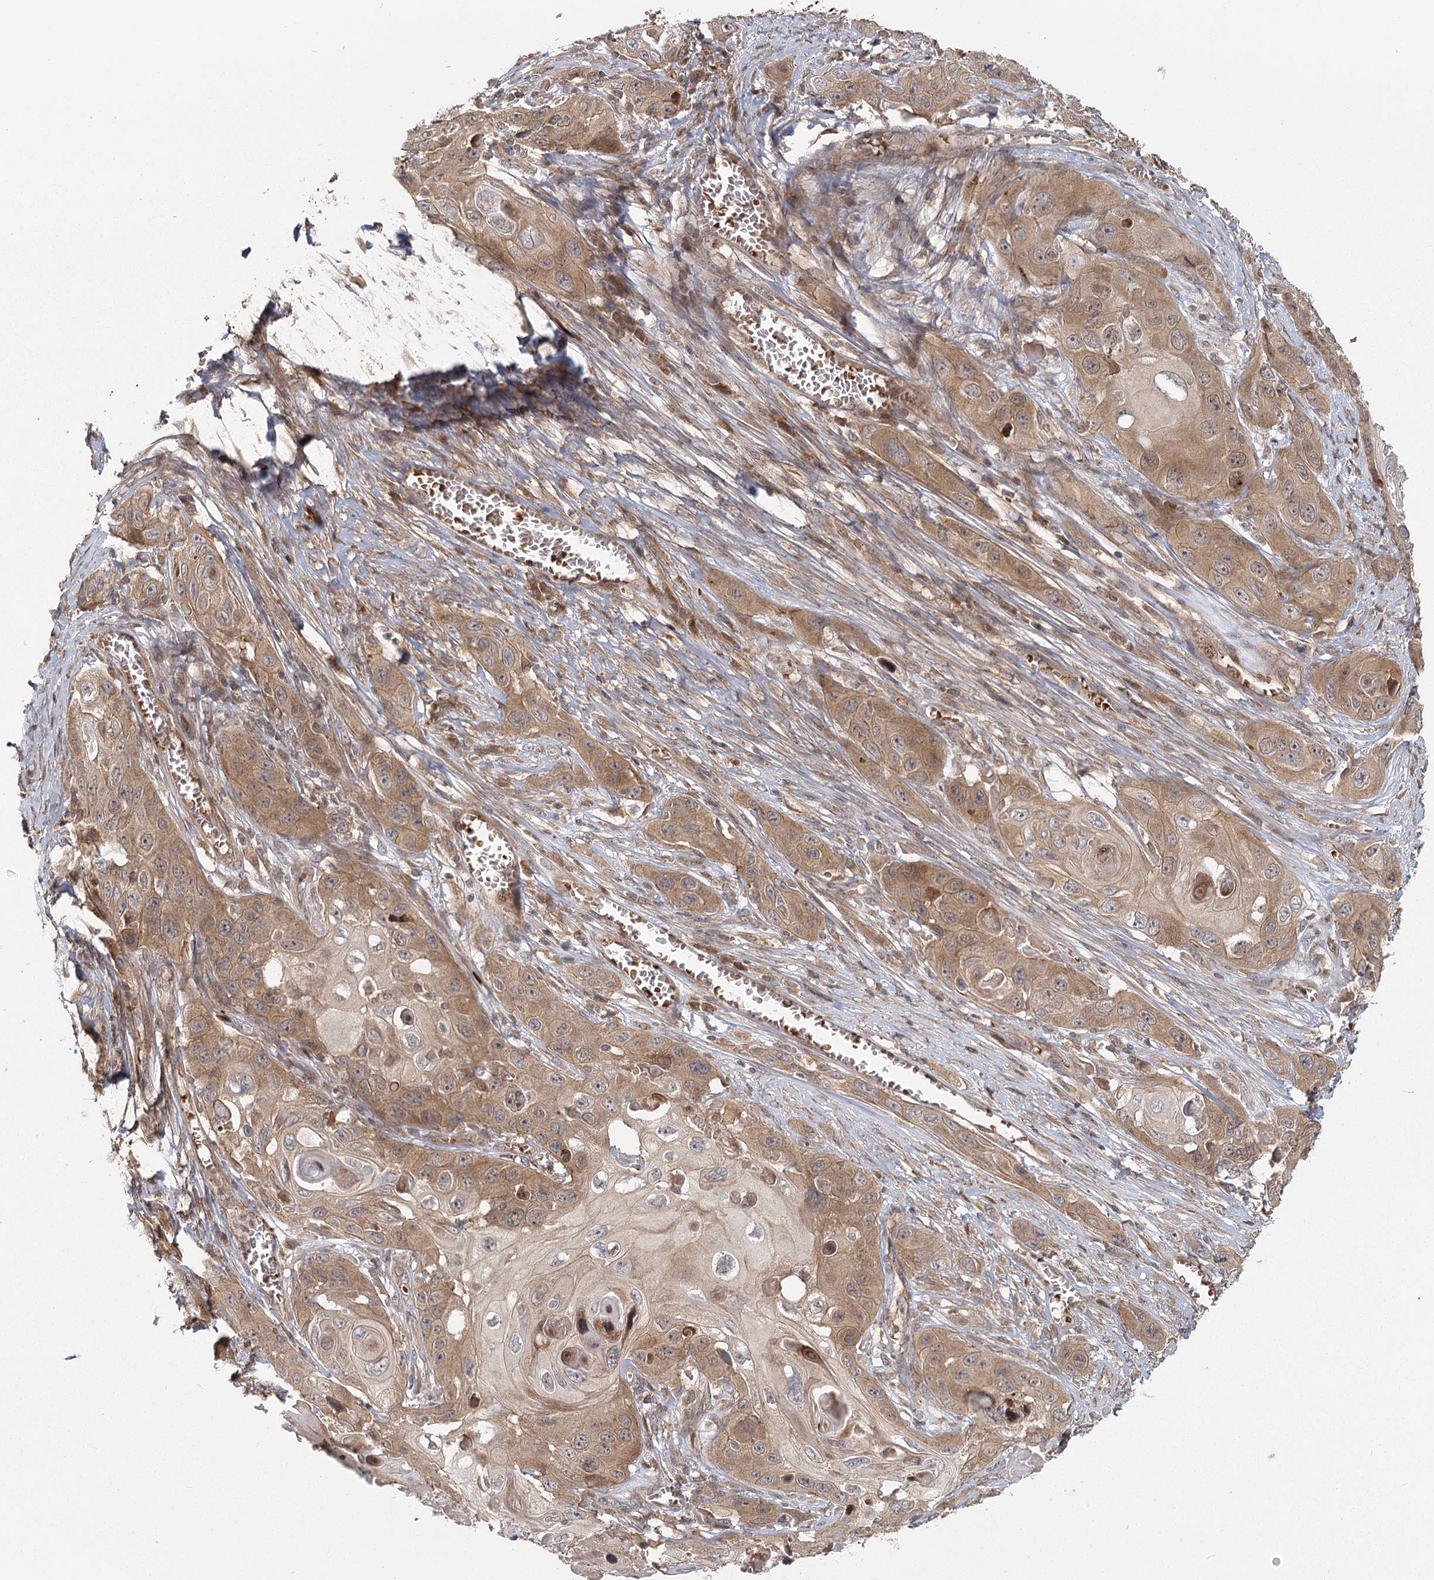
{"staining": {"intensity": "moderate", "quantity": ">75%", "location": "cytoplasmic/membranous"}, "tissue": "skin cancer", "cell_type": "Tumor cells", "image_type": "cancer", "snomed": [{"axis": "morphology", "description": "Squamous cell carcinoma, NOS"}, {"axis": "topography", "description": "Skin"}], "caption": "Protein expression analysis of human skin squamous cell carcinoma reveals moderate cytoplasmic/membranous expression in approximately >75% of tumor cells. The protein is stained brown, and the nuclei are stained in blue (DAB (3,3'-diaminobenzidine) IHC with brightfield microscopy, high magnification).", "gene": "RAPGEF6", "patient": {"sex": "male", "age": 55}}